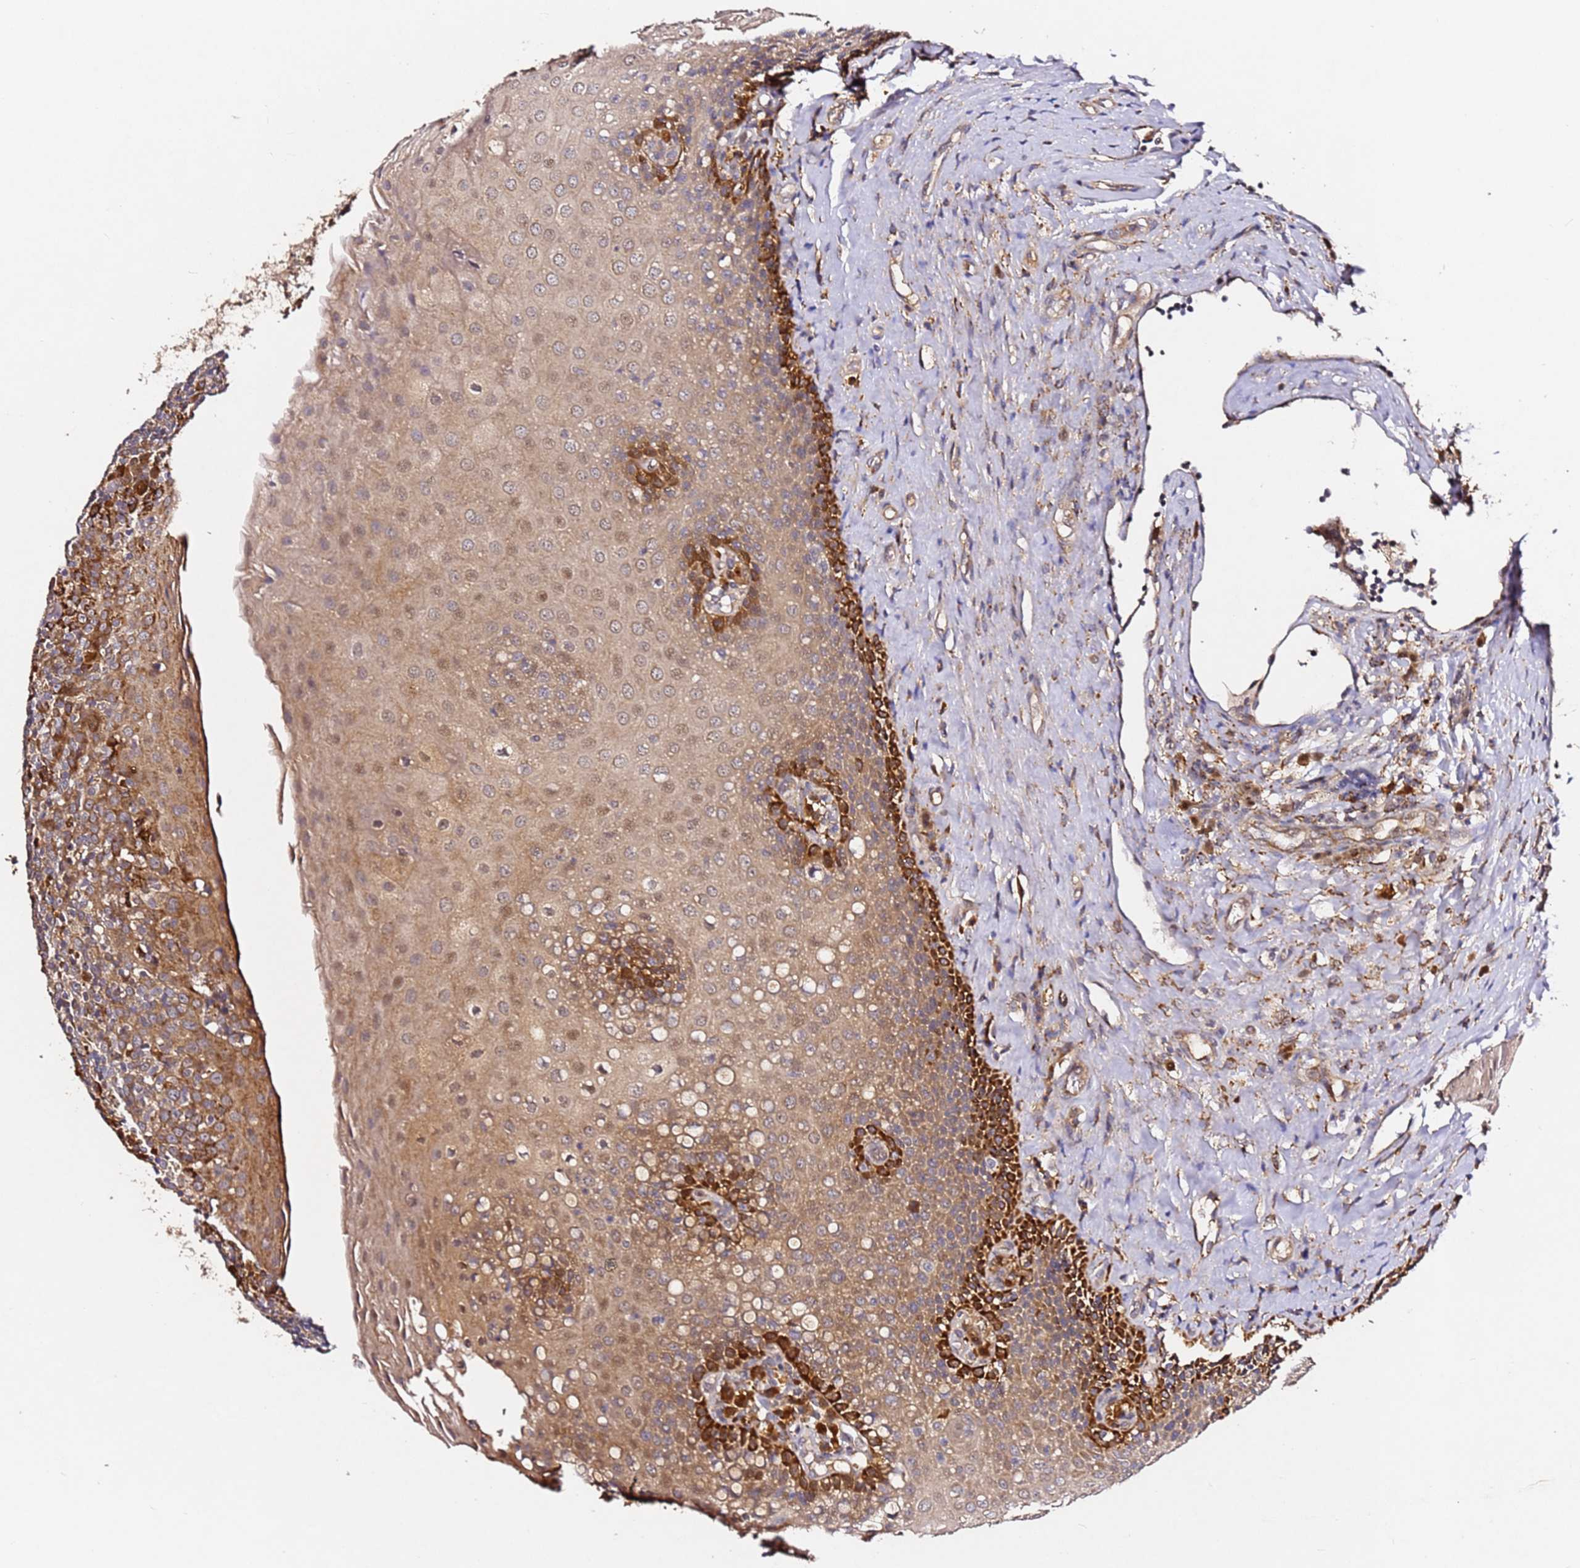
{"staining": {"intensity": "moderate", "quantity": "<25%", "location": "cytoplasmic/membranous"}, "tissue": "tonsil", "cell_type": "Germinal center cells", "image_type": "normal", "snomed": [{"axis": "morphology", "description": "Normal tissue, NOS"}, {"axis": "topography", "description": "Tonsil"}], "caption": "Brown immunohistochemical staining in normal tonsil exhibits moderate cytoplasmic/membranous staining in about <25% of germinal center cells. Immunohistochemistry stains the protein of interest in brown and the nuclei are stained blue.", "gene": "ALG11", "patient": {"sex": "female", "age": 19}}